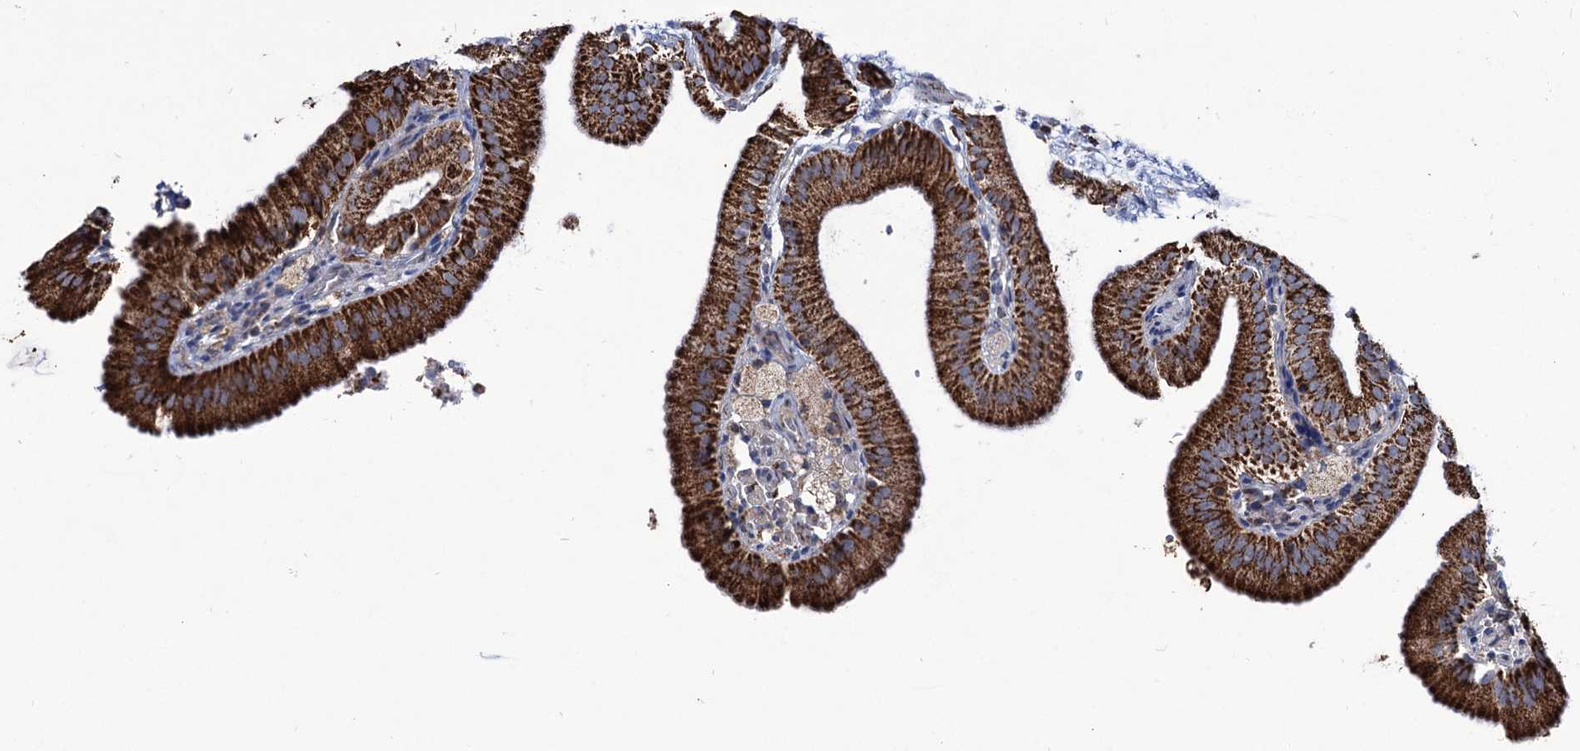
{"staining": {"intensity": "strong", "quantity": ">75%", "location": "cytoplasmic/membranous"}, "tissue": "gallbladder", "cell_type": "Glandular cells", "image_type": "normal", "snomed": [{"axis": "morphology", "description": "Normal tissue, NOS"}, {"axis": "topography", "description": "Gallbladder"}], "caption": "A high amount of strong cytoplasmic/membranous staining is appreciated in approximately >75% of glandular cells in unremarkable gallbladder. (IHC, brightfield microscopy, high magnification).", "gene": "ABHD10", "patient": {"sex": "male", "age": 55}}